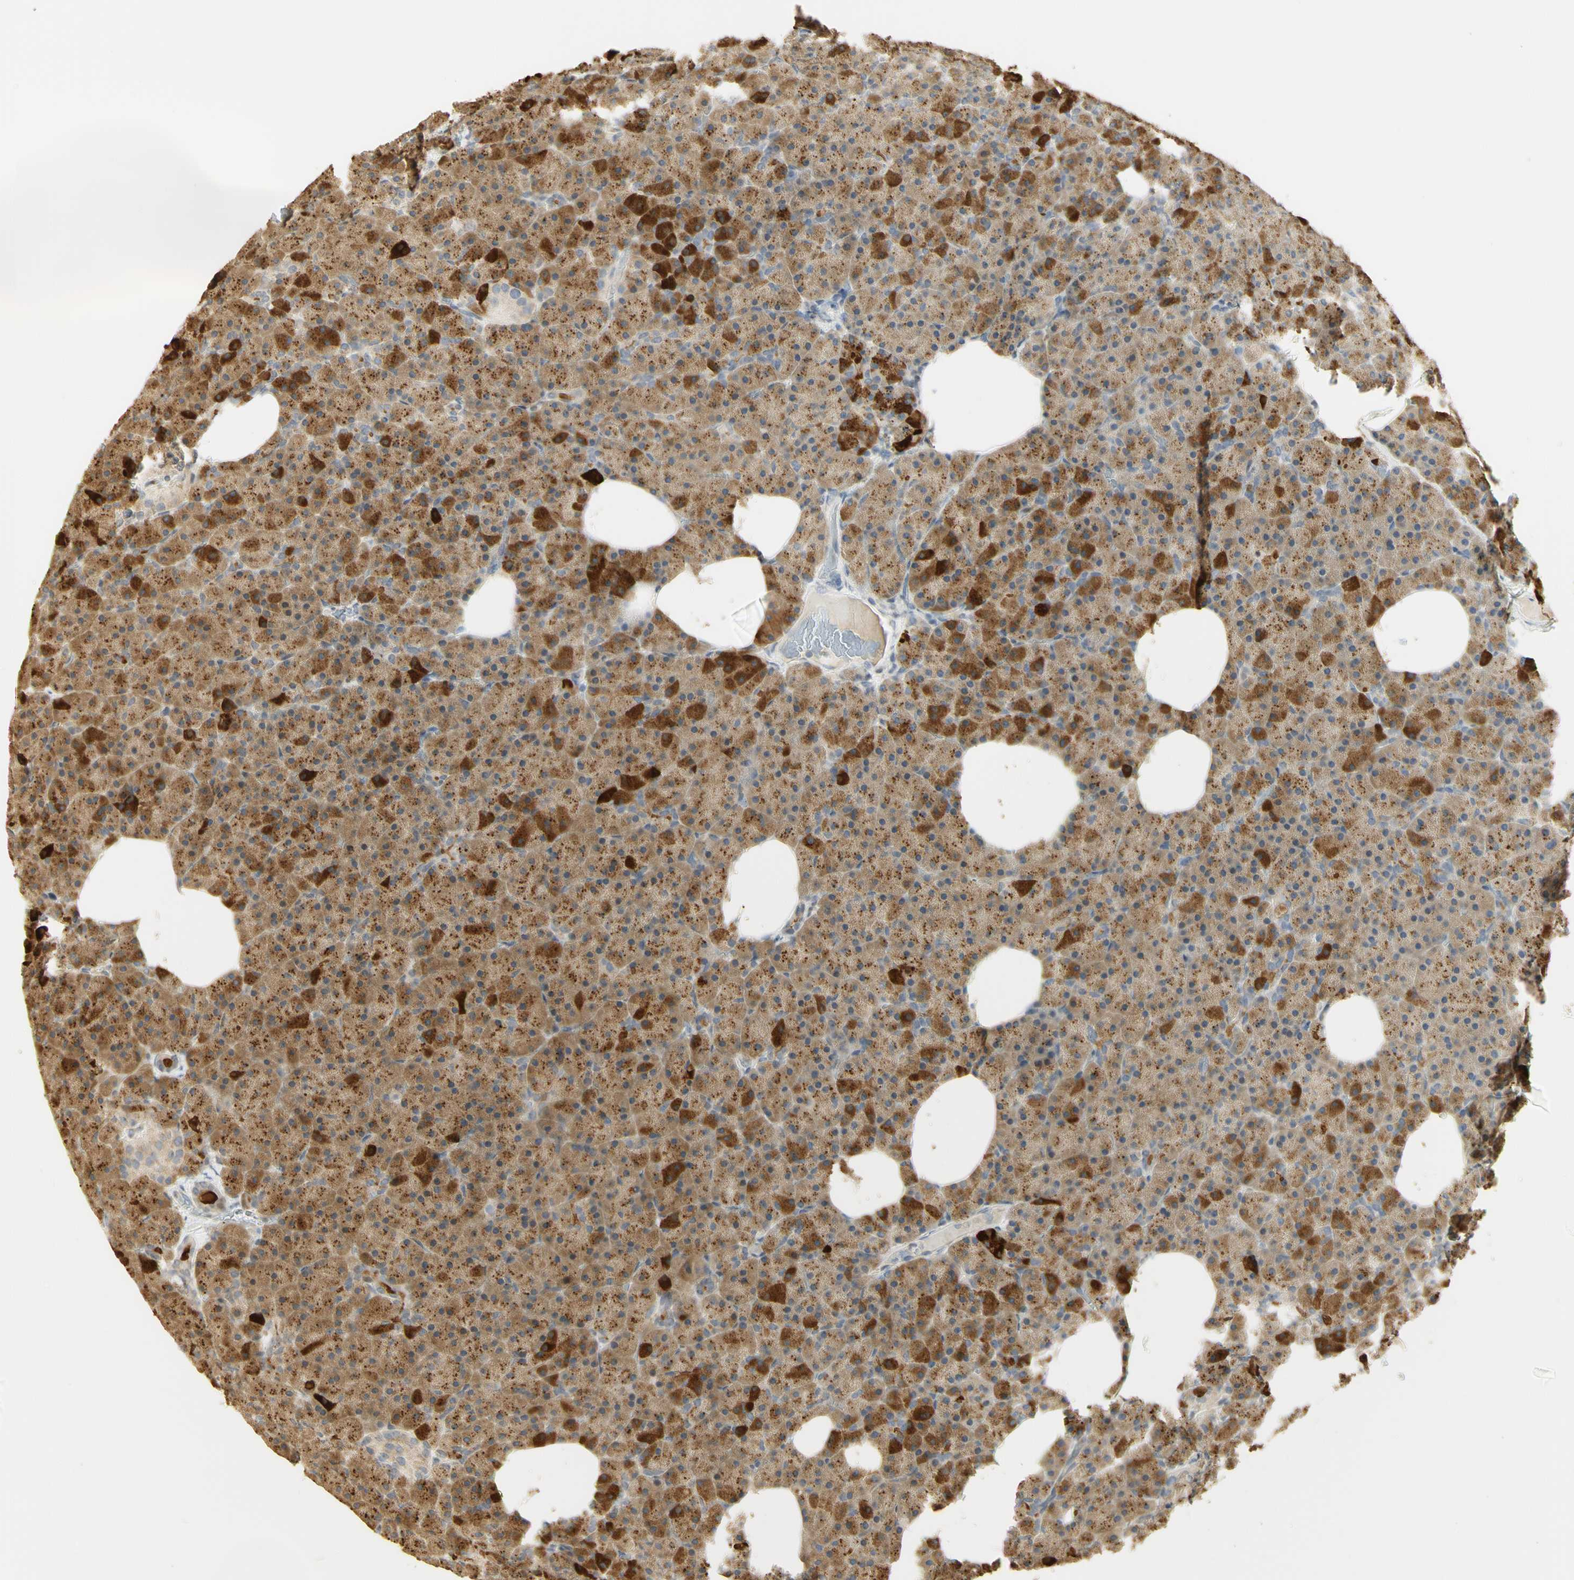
{"staining": {"intensity": "strong", "quantity": ">75%", "location": "cytoplasmic/membranous"}, "tissue": "pancreas", "cell_type": "Exocrine glandular cells", "image_type": "normal", "snomed": [{"axis": "morphology", "description": "Normal tissue, NOS"}, {"axis": "topography", "description": "Pancreas"}], "caption": "This micrograph displays immunohistochemistry staining of unremarkable pancreas, with high strong cytoplasmic/membranous expression in about >75% of exocrine glandular cells.", "gene": "KIF11", "patient": {"sex": "female", "age": 35}}